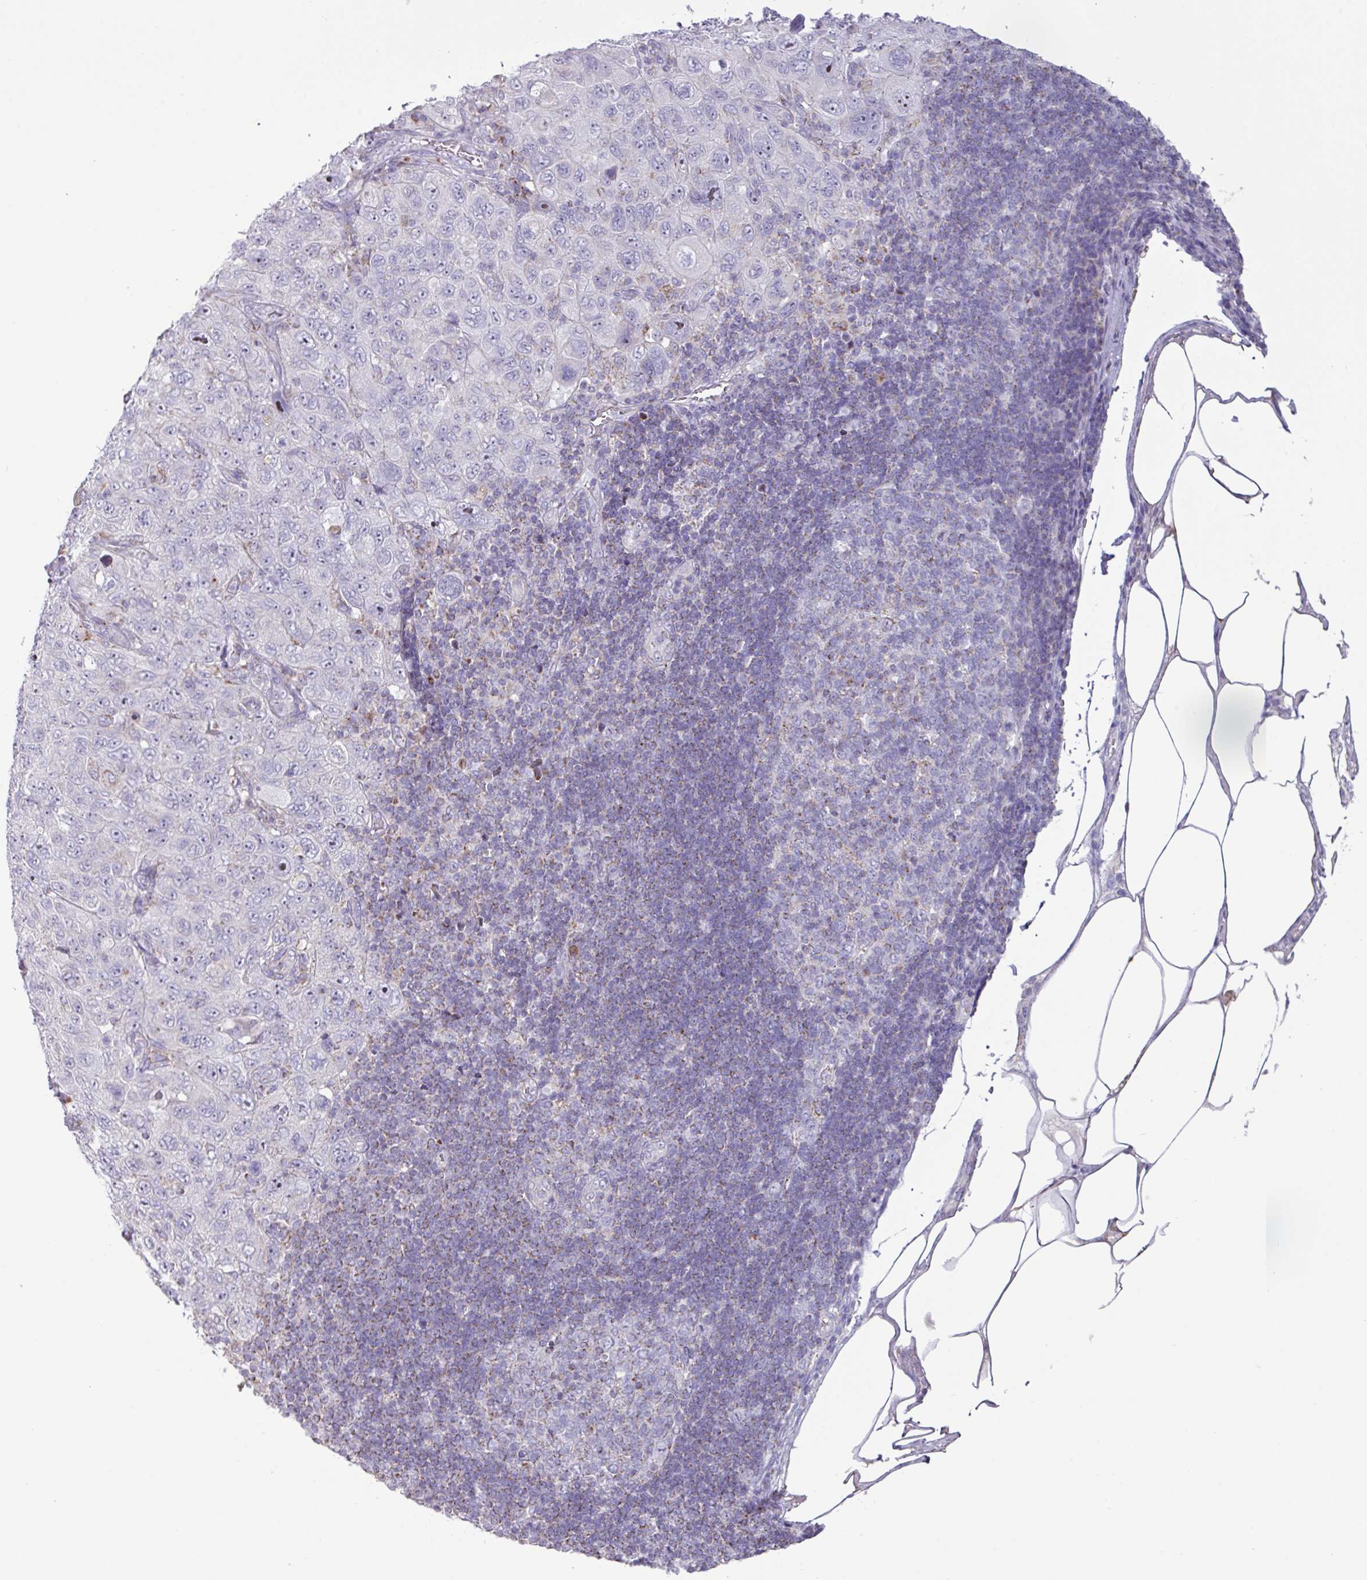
{"staining": {"intensity": "negative", "quantity": "none", "location": "none"}, "tissue": "pancreatic cancer", "cell_type": "Tumor cells", "image_type": "cancer", "snomed": [{"axis": "morphology", "description": "Adenocarcinoma, NOS"}, {"axis": "topography", "description": "Pancreas"}], "caption": "Immunohistochemistry (IHC) micrograph of neoplastic tissue: pancreatic adenocarcinoma stained with DAB exhibits no significant protein staining in tumor cells.", "gene": "MT-ND4", "patient": {"sex": "male", "age": 68}}